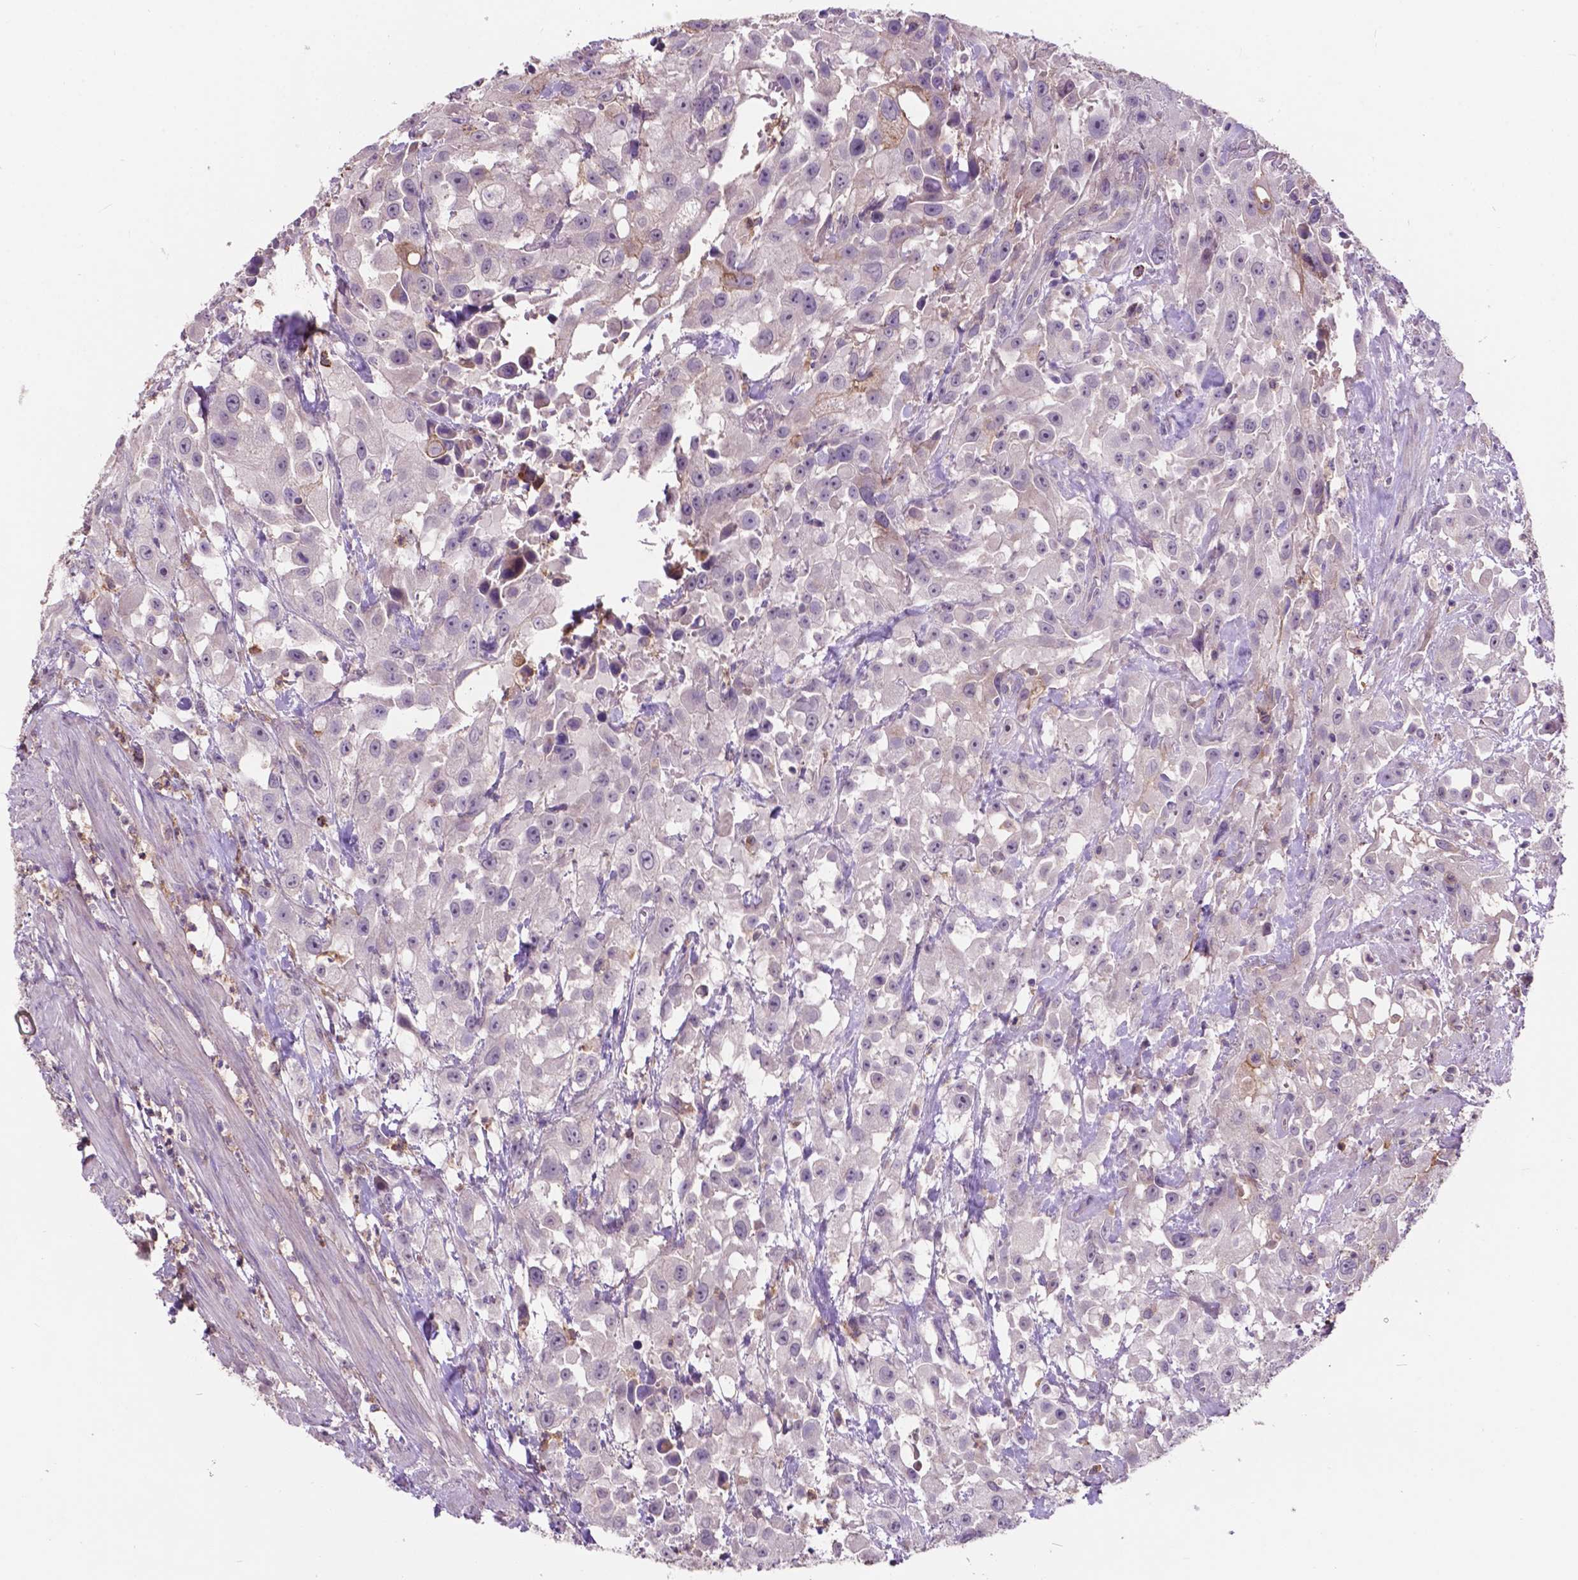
{"staining": {"intensity": "moderate", "quantity": "<25%", "location": "cytoplasmic/membranous"}, "tissue": "urothelial cancer", "cell_type": "Tumor cells", "image_type": "cancer", "snomed": [{"axis": "morphology", "description": "Urothelial carcinoma, High grade"}, {"axis": "topography", "description": "Urinary bladder"}], "caption": "This photomicrograph displays immunohistochemistry (IHC) staining of urothelial cancer, with low moderate cytoplasmic/membranous positivity in about <25% of tumor cells.", "gene": "PLSCR1", "patient": {"sex": "male", "age": 79}}